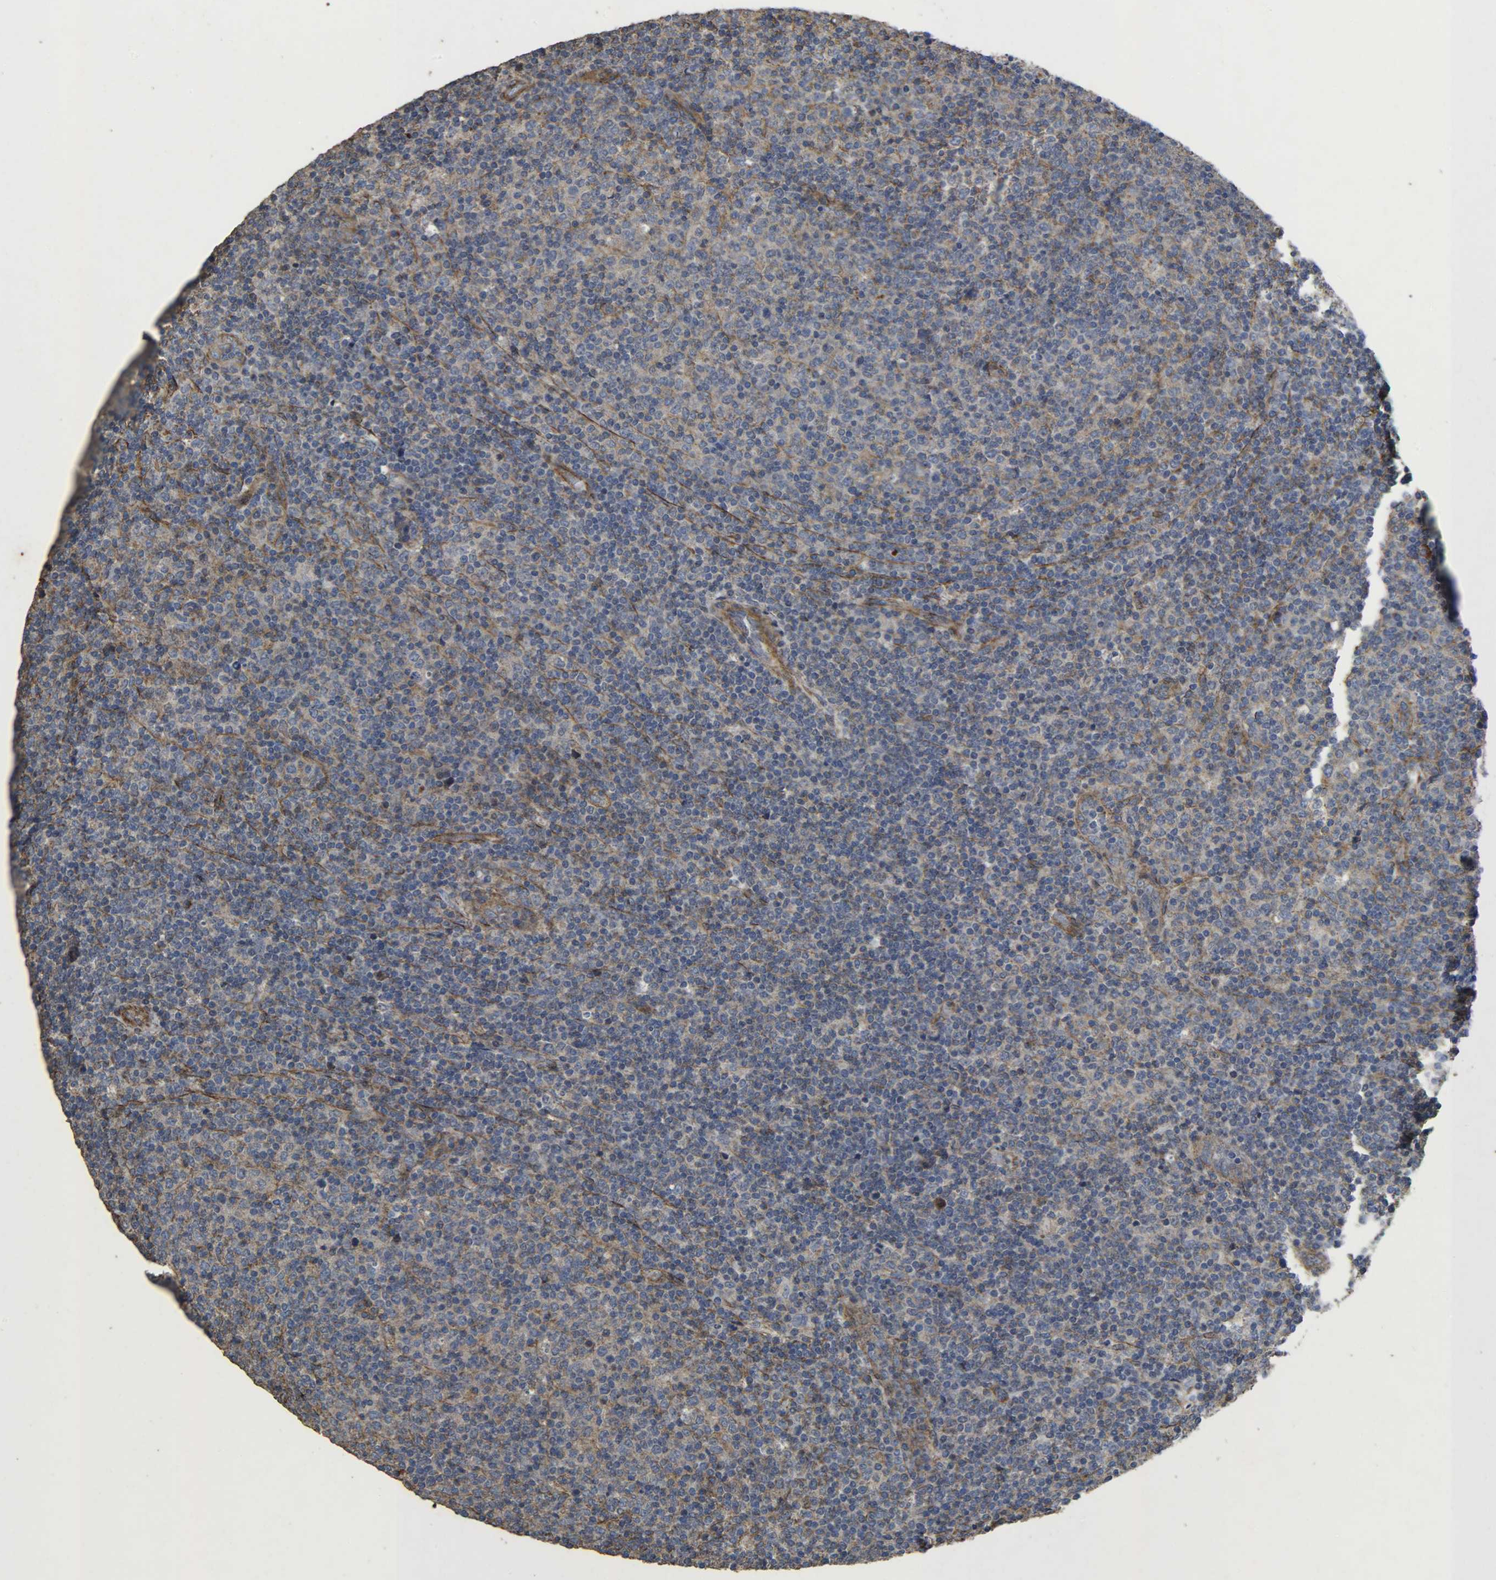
{"staining": {"intensity": "negative", "quantity": "none", "location": "none"}, "tissue": "lymphoma", "cell_type": "Tumor cells", "image_type": "cancer", "snomed": [{"axis": "morphology", "description": "Malignant lymphoma, non-Hodgkin's type, Low grade"}, {"axis": "topography", "description": "Lymph node"}], "caption": "Immunohistochemical staining of malignant lymphoma, non-Hodgkin's type (low-grade) demonstrates no significant positivity in tumor cells.", "gene": "TPM4", "patient": {"sex": "male", "age": 70}}